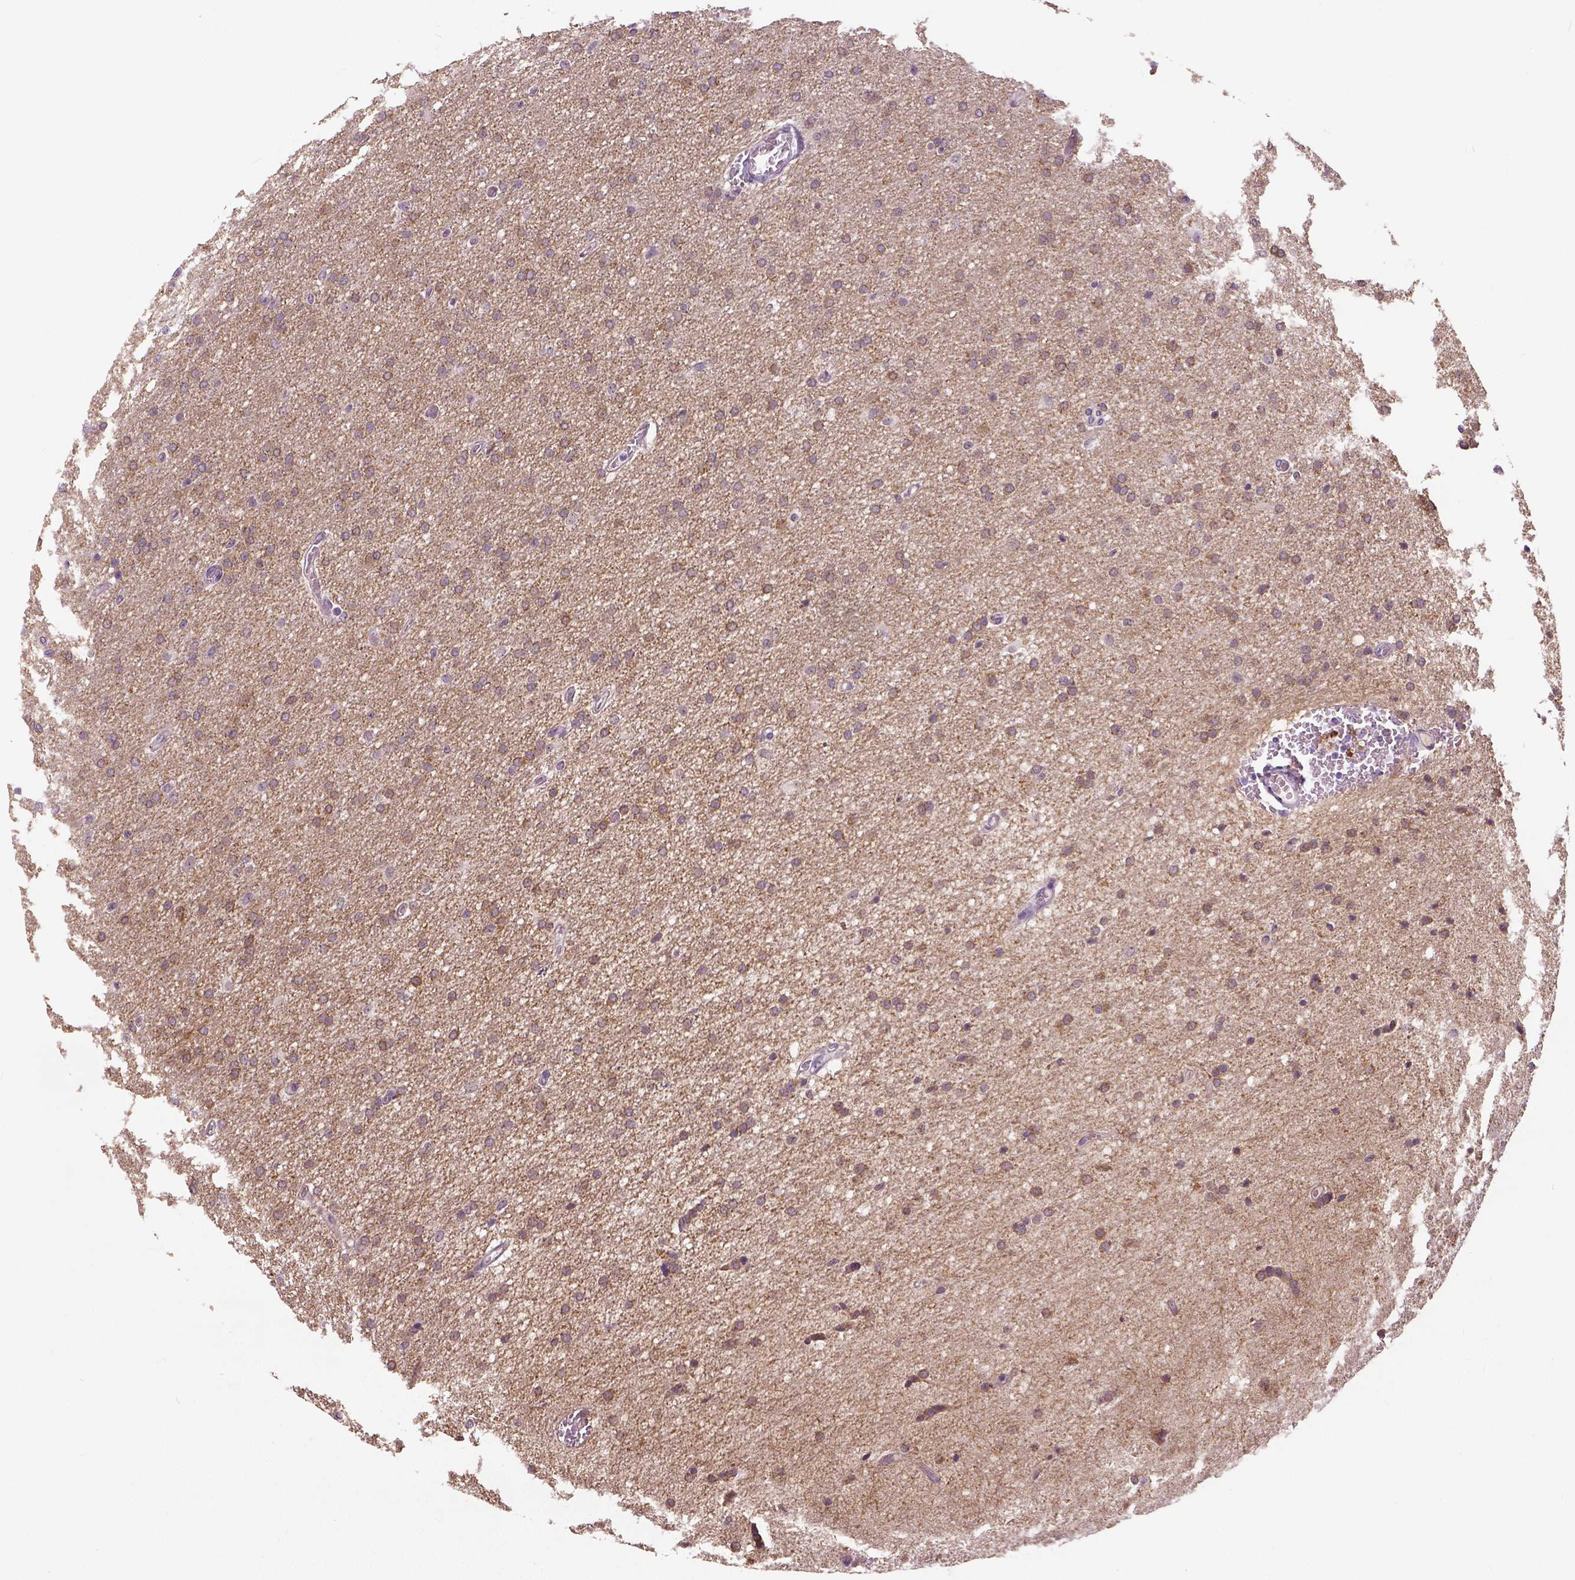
{"staining": {"intensity": "weak", "quantity": ">75%", "location": "cytoplasmic/membranous"}, "tissue": "glioma", "cell_type": "Tumor cells", "image_type": "cancer", "snomed": [{"axis": "morphology", "description": "Glioma, malignant, High grade"}, {"axis": "topography", "description": "Cerebral cortex"}], "caption": "A micrograph of malignant glioma (high-grade) stained for a protein shows weak cytoplasmic/membranous brown staining in tumor cells.", "gene": "NECAB1", "patient": {"sex": "male", "age": 70}}